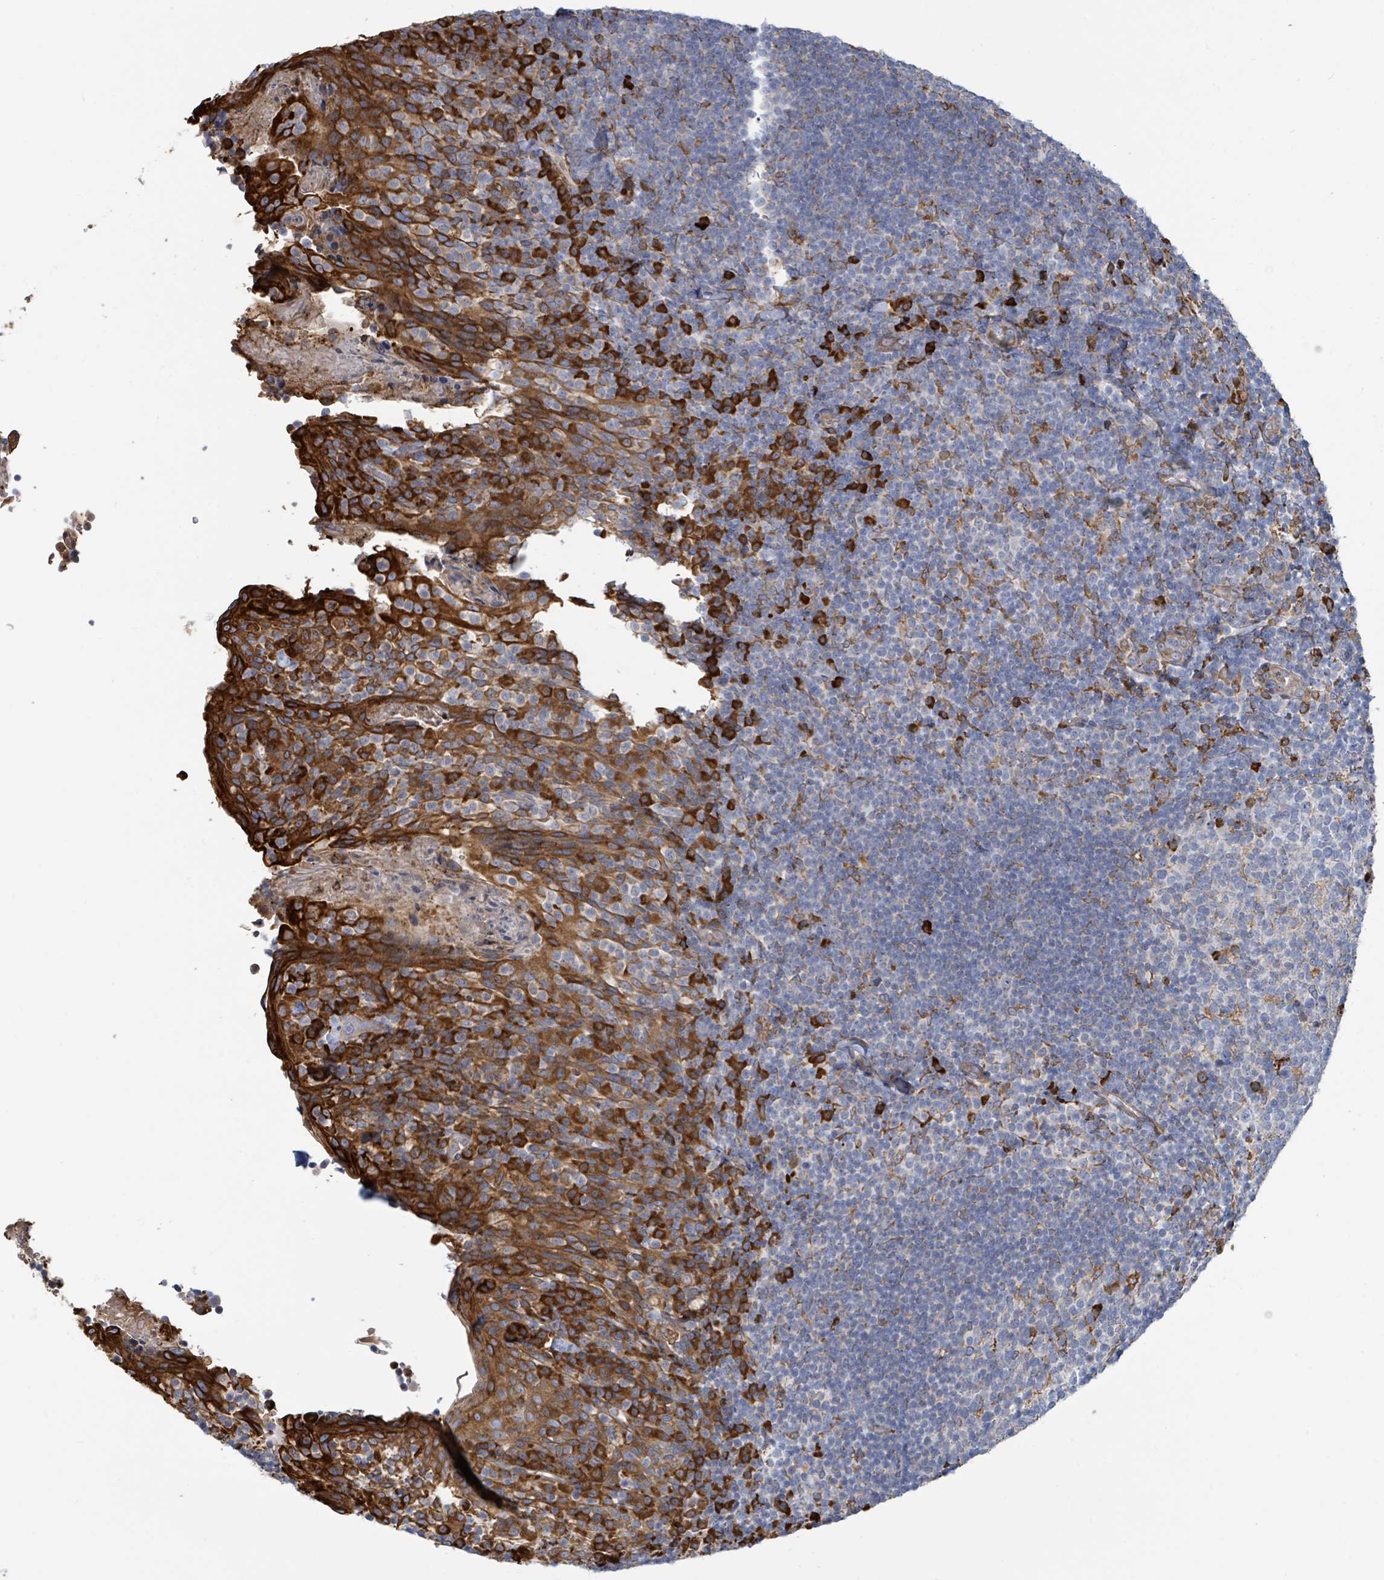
{"staining": {"intensity": "moderate", "quantity": "<25%", "location": "cytoplasmic/membranous"}, "tissue": "tonsil", "cell_type": "Germinal center cells", "image_type": "normal", "snomed": [{"axis": "morphology", "description": "Normal tissue, NOS"}, {"axis": "topography", "description": "Tonsil"}], "caption": "This micrograph demonstrates unremarkable tonsil stained with IHC to label a protein in brown. The cytoplasmic/membranous of germinal center cells show moderate positivity for the protein. Nuclei are counter-stained blue.", "gene": "RFPL4AL1", "patient": {"sex": "female", "age": 10}}